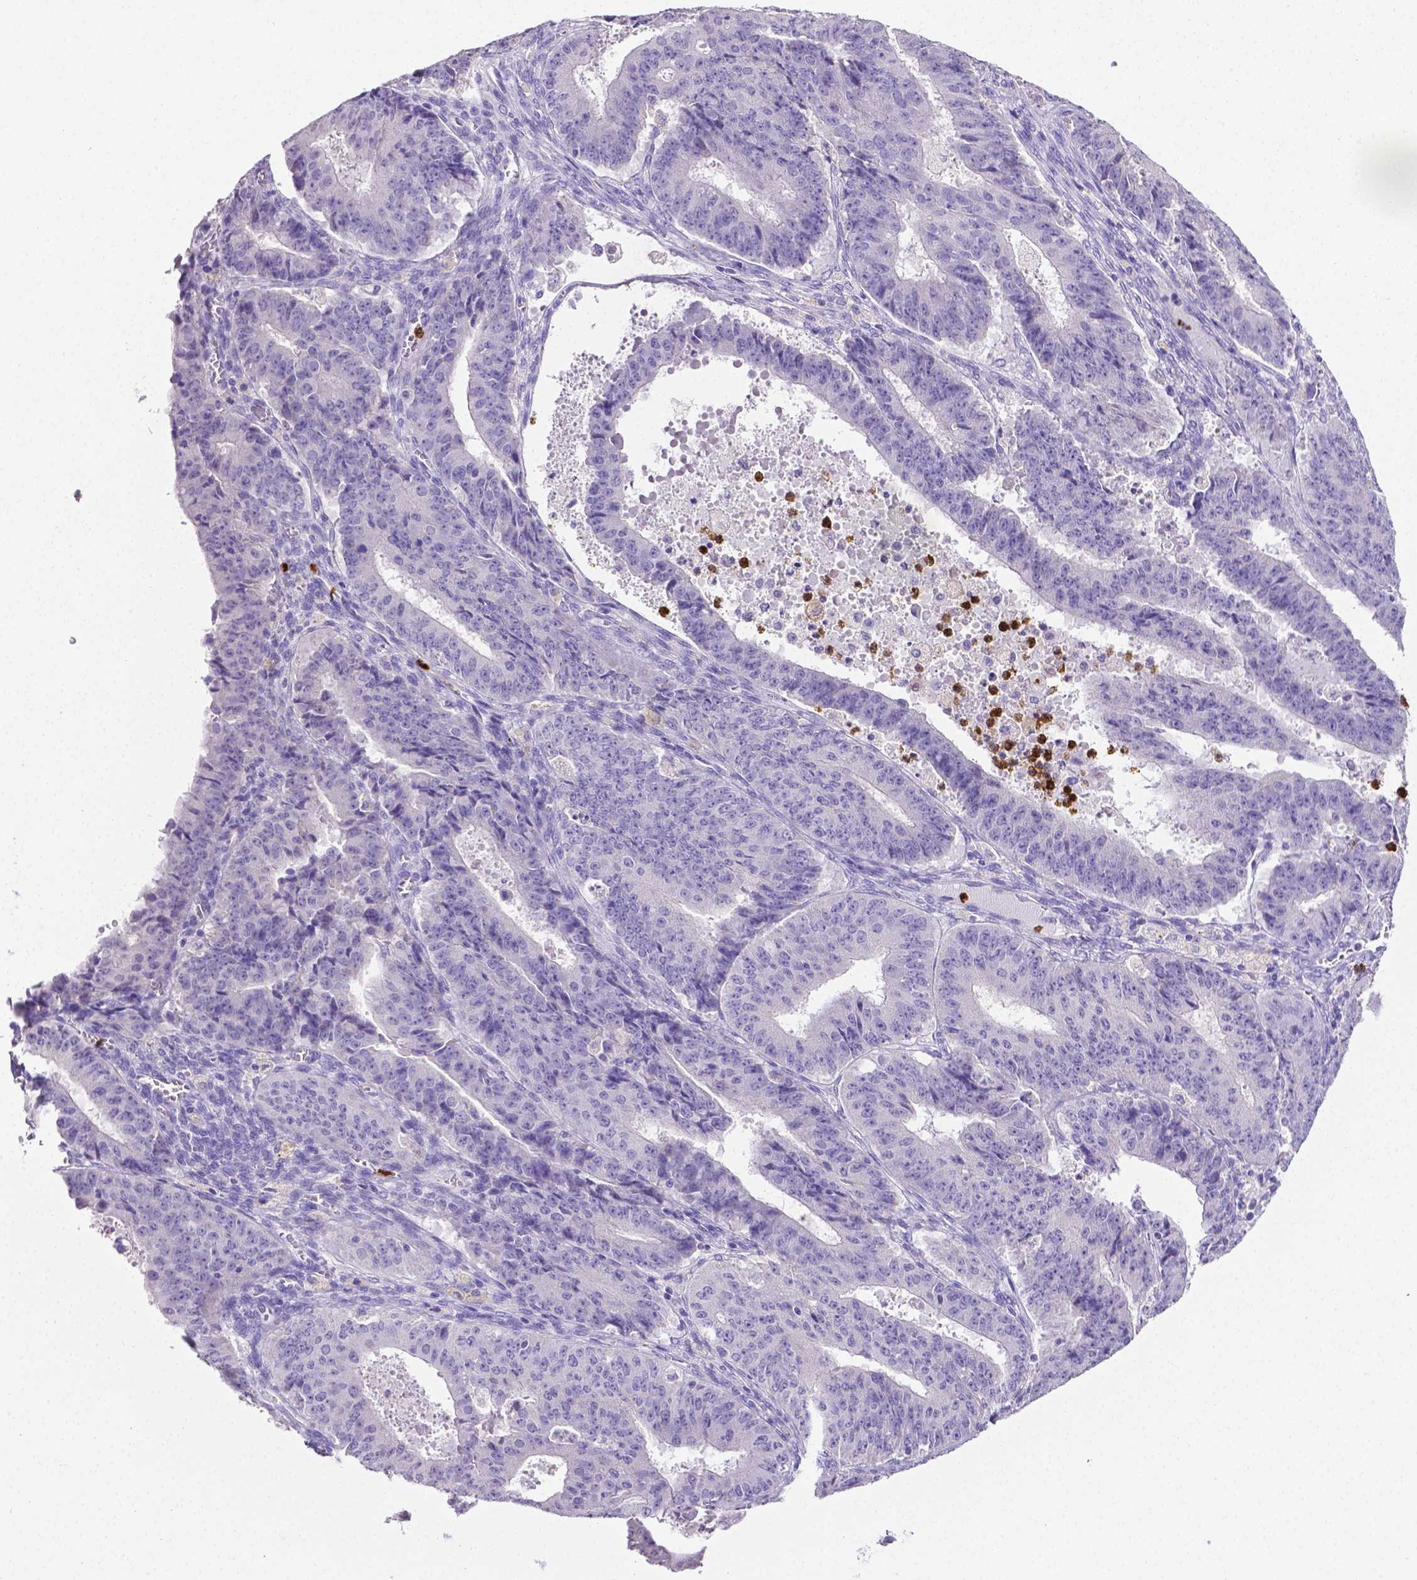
{"staining": {"intensity": "negative", "quantity": "none", "location": "none"}, "tissue": "ovarian cancer", "cell_type": "Tumor cells", "image_type": "cancer", "snomed": [{"axis": "morphology", "description": "Carcinoma, endometroid"}, {"axis": "topography", "description": "Ovary"}], "caption": "Tumor cells show no significant protein expression in ovarian cancer.", "gene": "MMP9", "patient": {"sex": "female", "age": 42}}